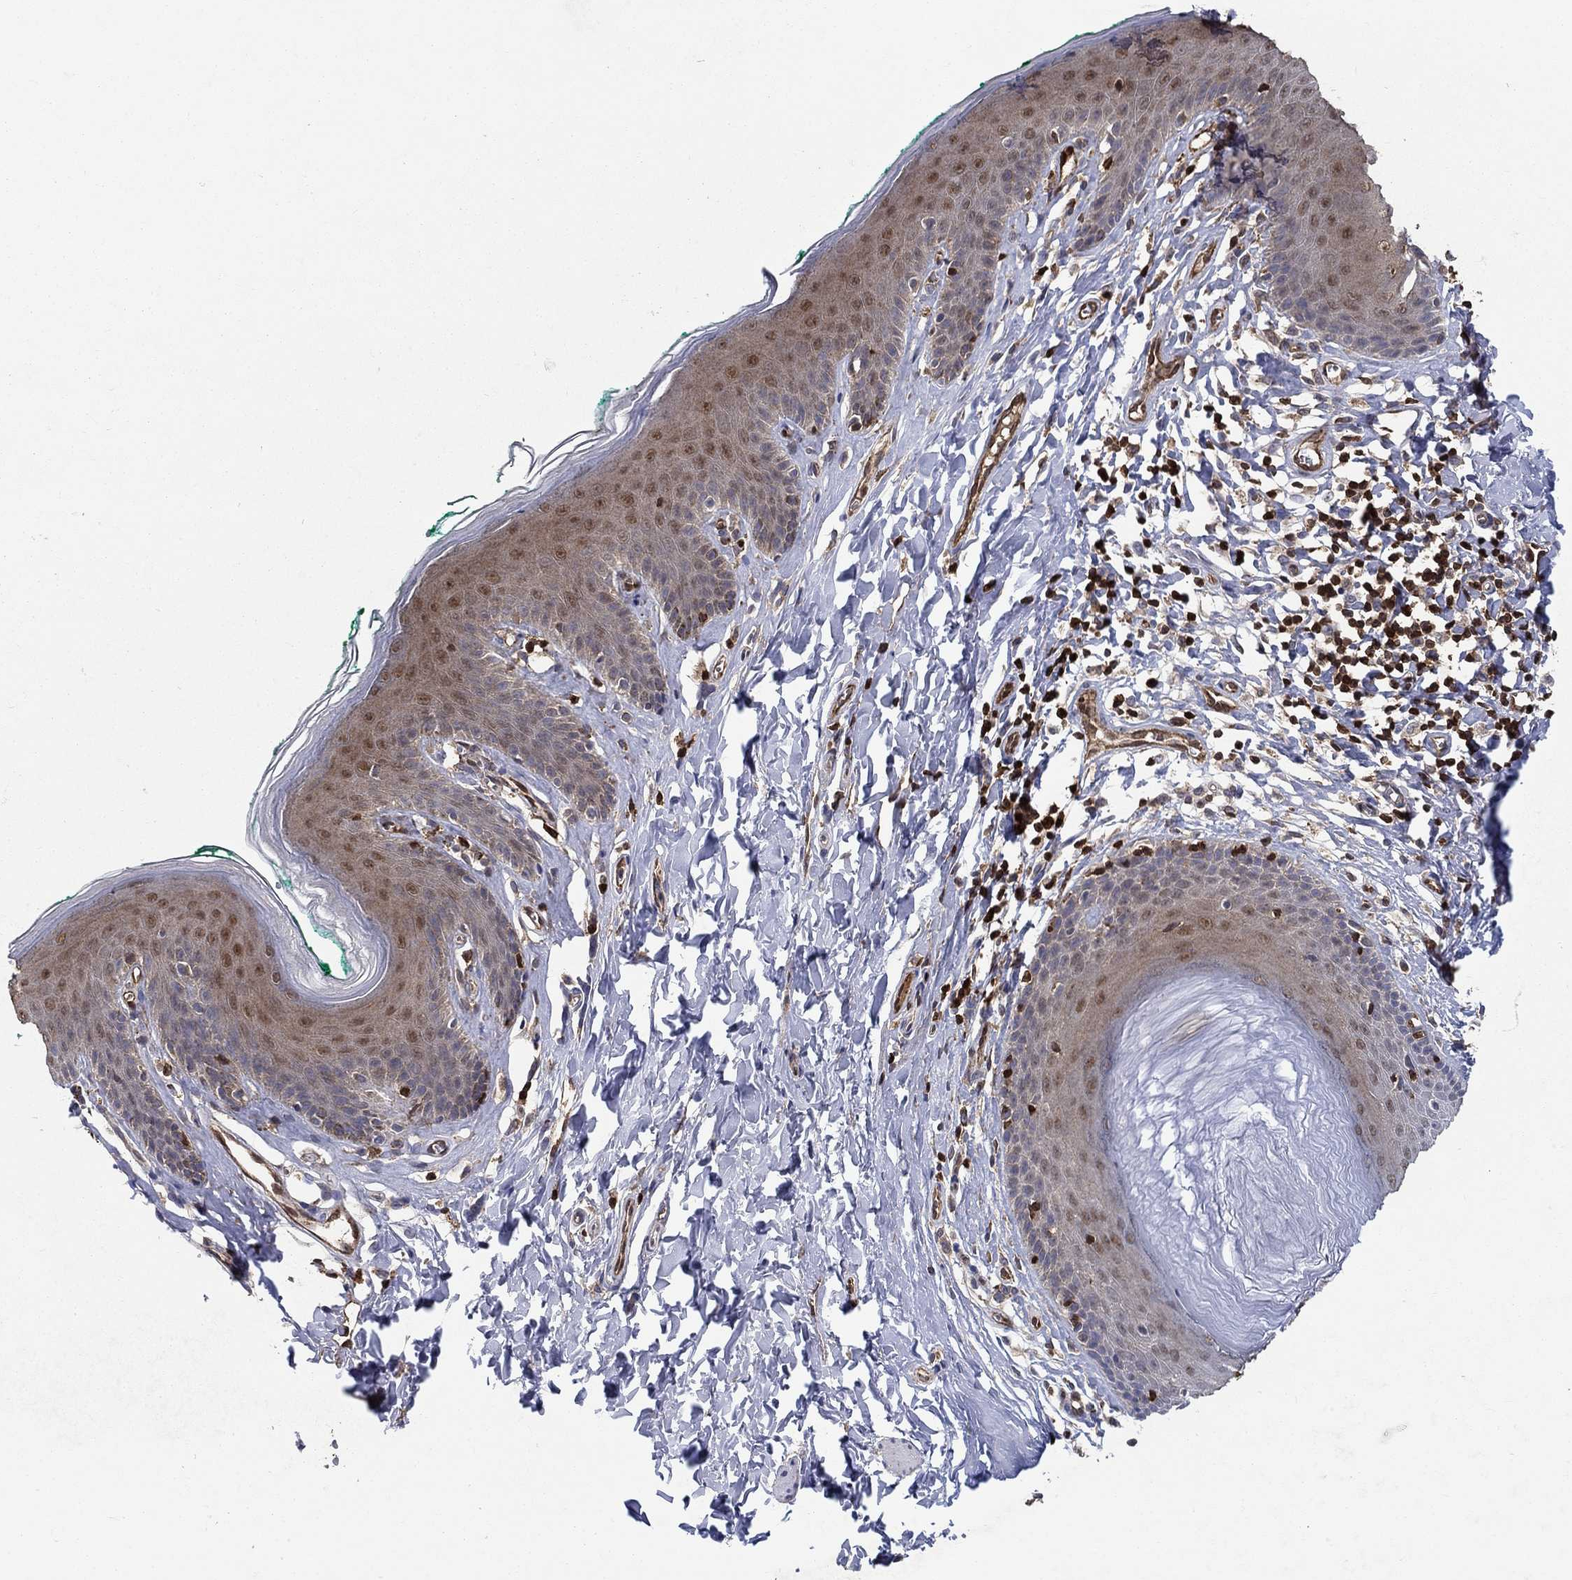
{"staining": {"intensity": "moderate", "quantity": "25%-75%", "location": "cytoplasmic/membranous,nuclear"}, "tissue": "skin", "cell_type": "Epidermal cells", "image_type": "normal", "snomed": [{"axis": "morphology", "description": "Normal tissue, NOS"}, {"axis": "topography", "description": "Vulva"}], "caption": "Immunohistochemistry (IHC) staining of normal skin, which shows medium levels of moderate cytoplasmic/membranous,nuclear staining in approximately 25%-75% of epidermal cells indicating moderate cytoplasmic/membranous,nuclear protein expression. The staining was performed using DAB (brown) for protein detection and nuclei were counterstained in hematoxylin (blue).", "gene": "AGFG2", "patient": {"sex": "female", "age": 66}}